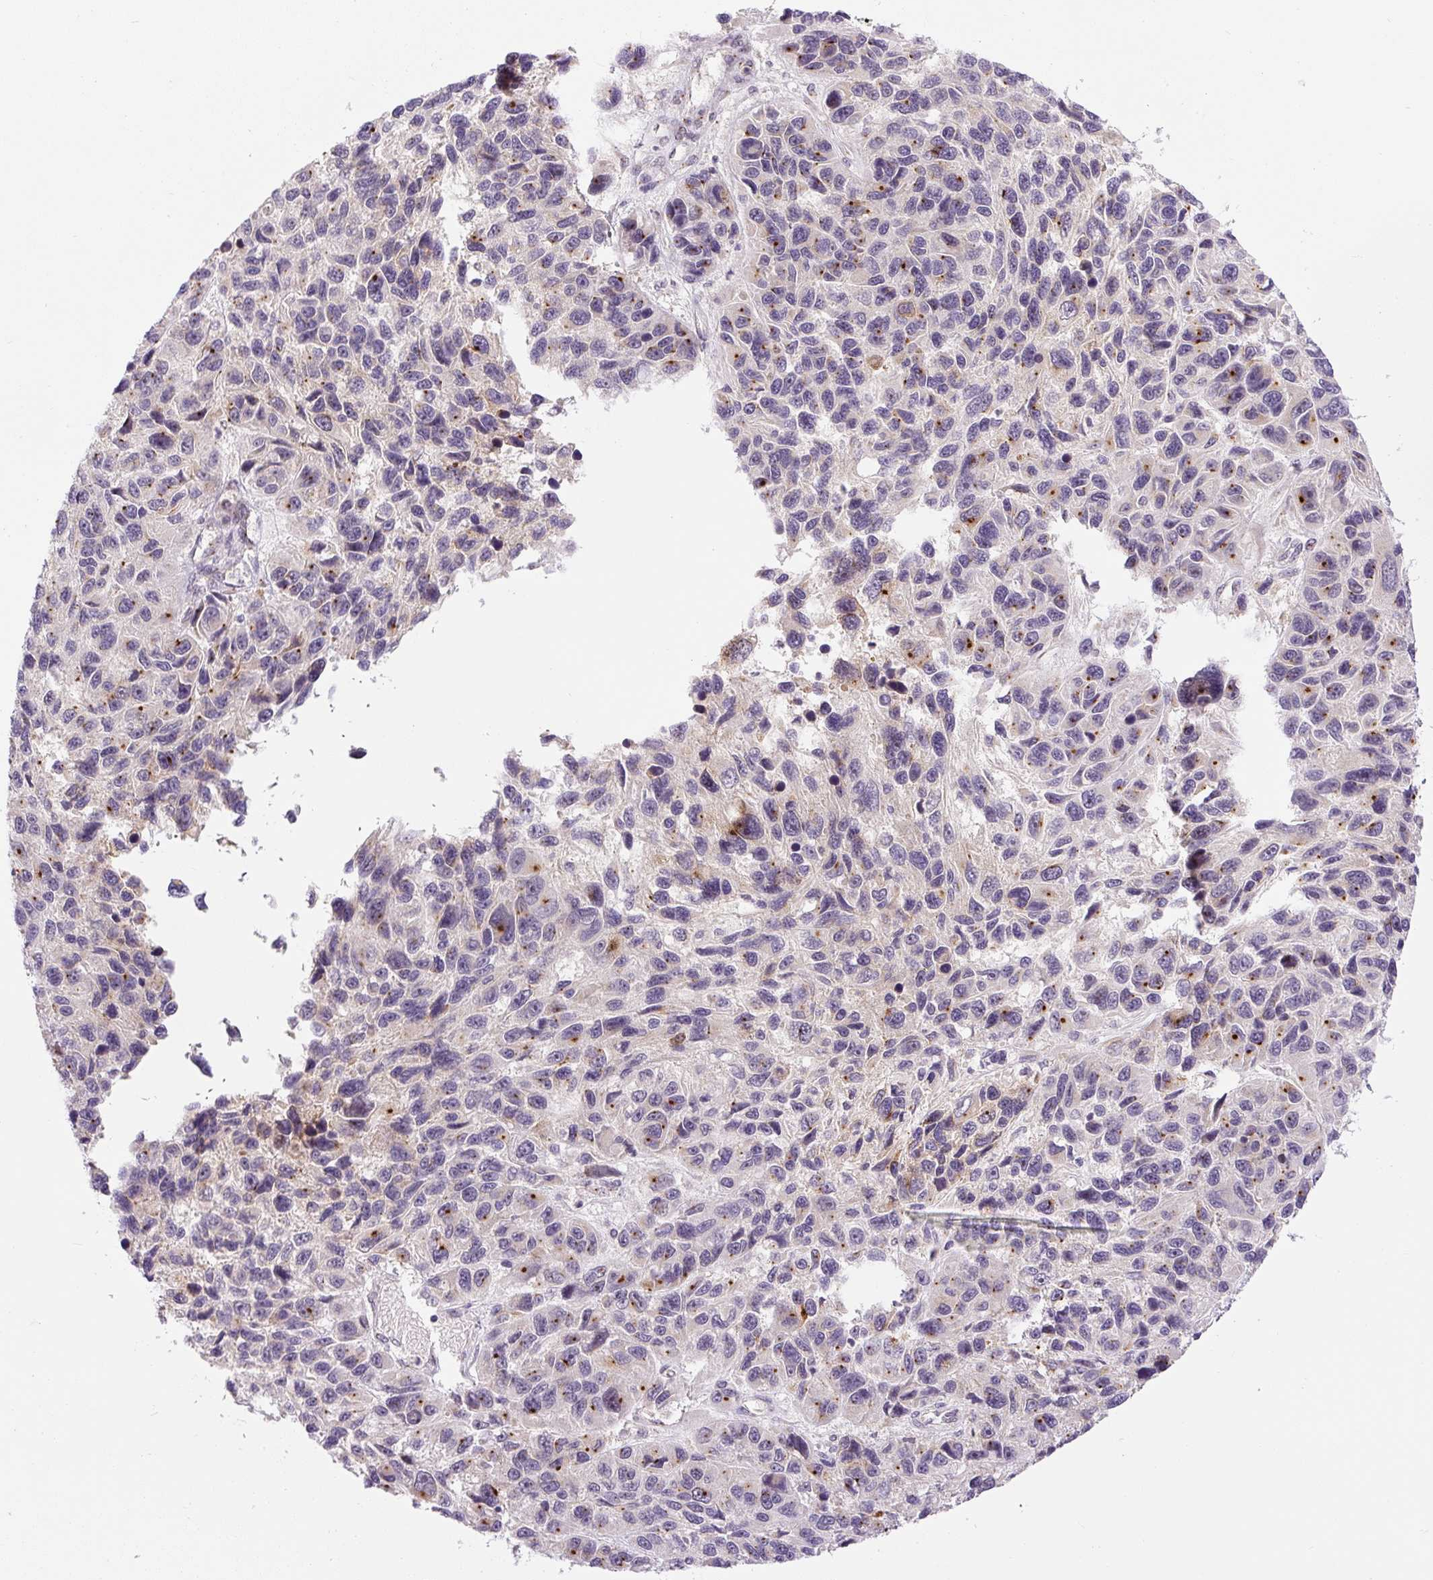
{"staining": {"intensity": "moderate", "quantity": "<25%", "location": "cytoplasmic/membranous"}, "tissue": "melanoma", "cell_type": "Tumor cells", "image_type": "cancer", "snomed": [{"axis": "morphology", "description": "Malignant melanoma, NOS"}, {"axis": "topography", "description": "Skin"}], "caption": "Tumor cells display low levels of moderate cytoplasmic/membranous expression in about <25% of cells in human malignant melanoma.", "gene": "PCM1", "patient": {"sex": "male", "age": 53}}